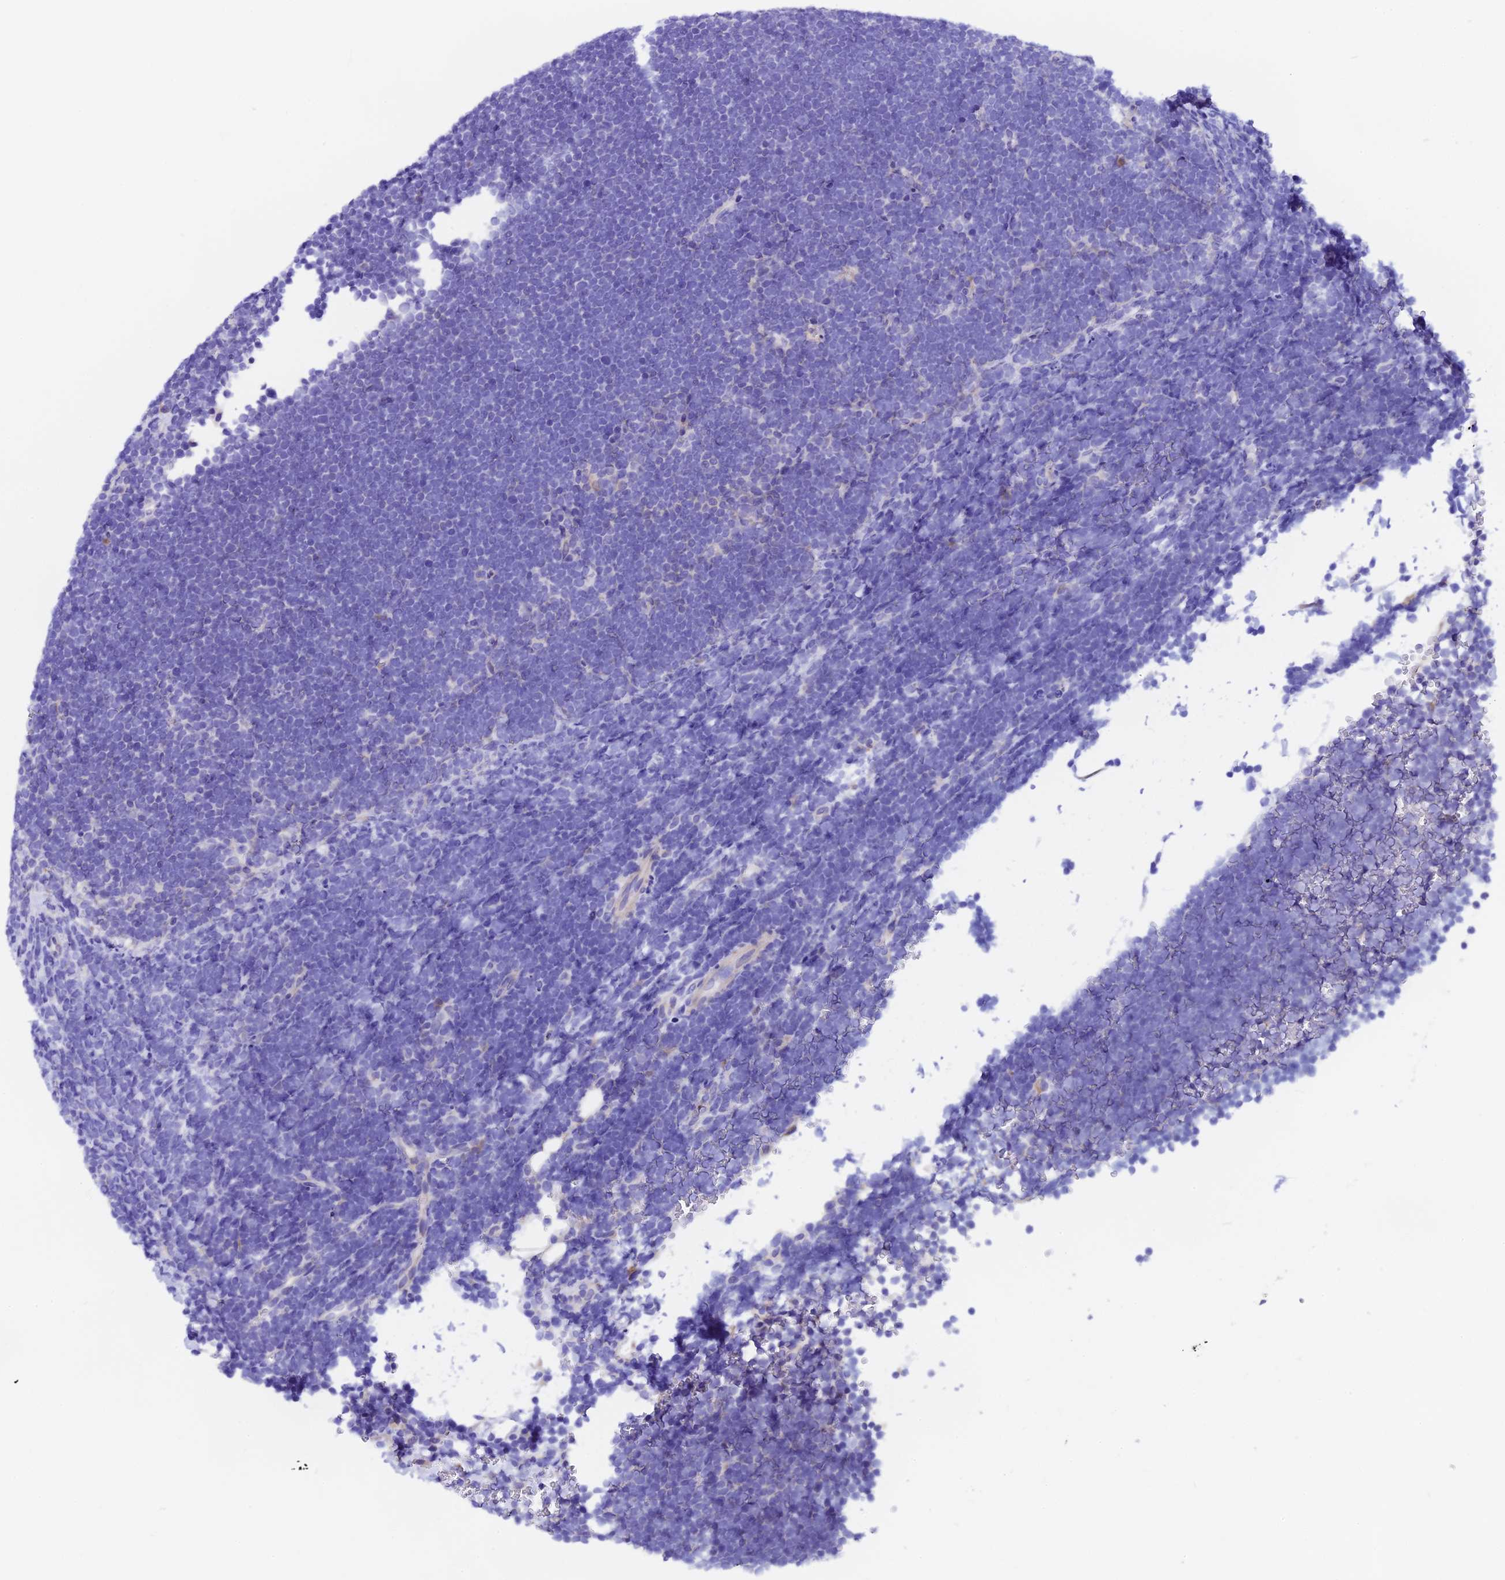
{"staining": {"intensity": "negative", "quantity": "none", "location": "none"}, "tissue": "lymphoma", "cell_type": "Tumor cells", "image_type": "cancer", "snomed": [{"axis": "morphology", "description": "Malignant lymphoma, non-Hodgkin's type, High grade"}, {"axis": "topography", "description": "Lymph node"}], "caption": "The IHC photomicrograph has no significant positivity in tumor cells of high-grade malignant lymphoma, non-Hodgkin's type tissue.", "gene": "COMTD1", "patient": {"sex": "male", "age": 13}}